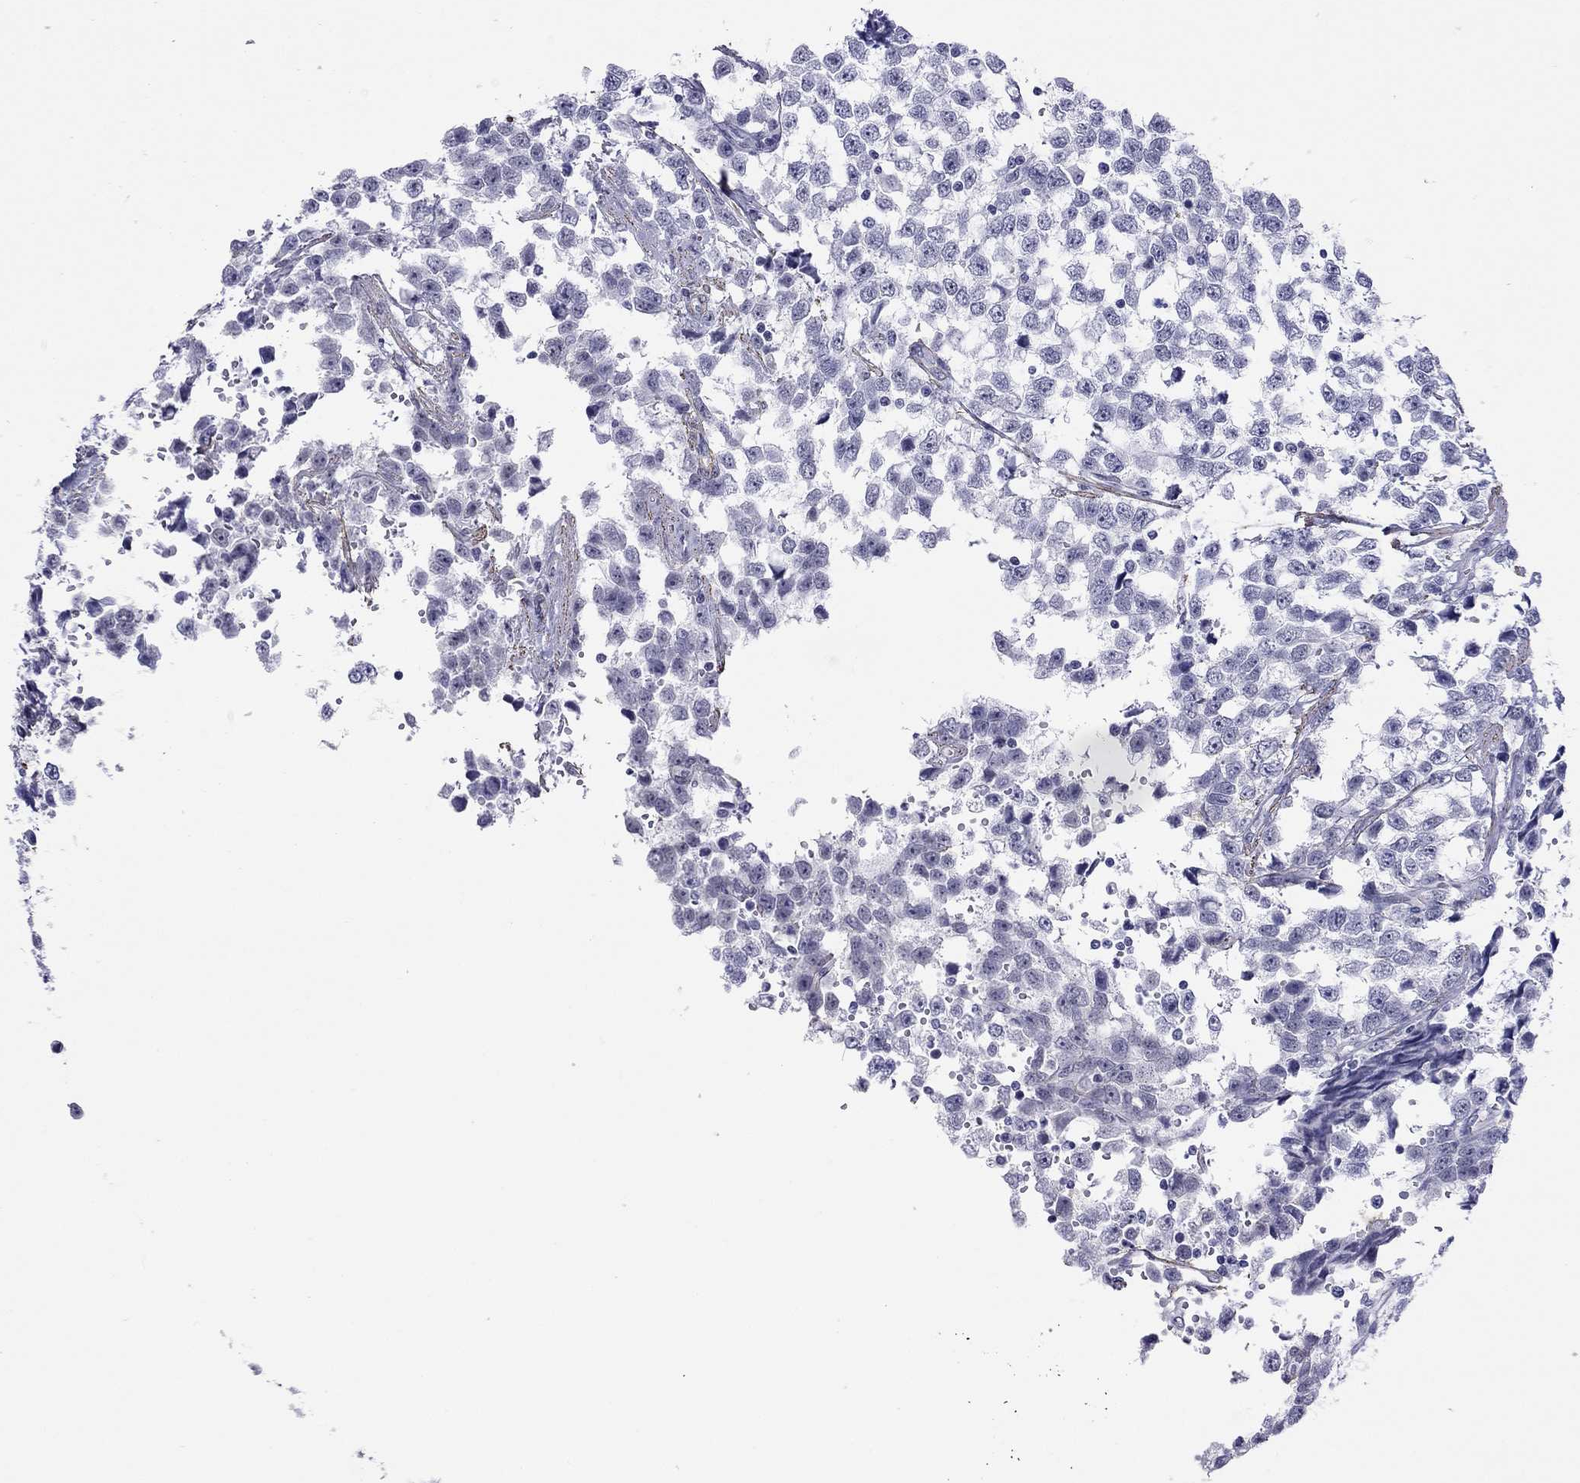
{"staining": {"intensity": "negative", "quantity": "none", "location": "none"}, "tissue": "testis cancer", "cell_type": "Tumor cells", "image_type": "cancer", "snomed": [{"axis": "morphology", "description": "Seminoma, NOS"}, {"axis": "topography", "description": "Testis"}], "caption": "Immunohistochemistry (IHC) image of neoplastic tissue: human testis cancer stained with DAB reveals no significant protein staining in tumor cells.", "gene": "MYMX", "patient": {"sex": "male", "age": 34}}